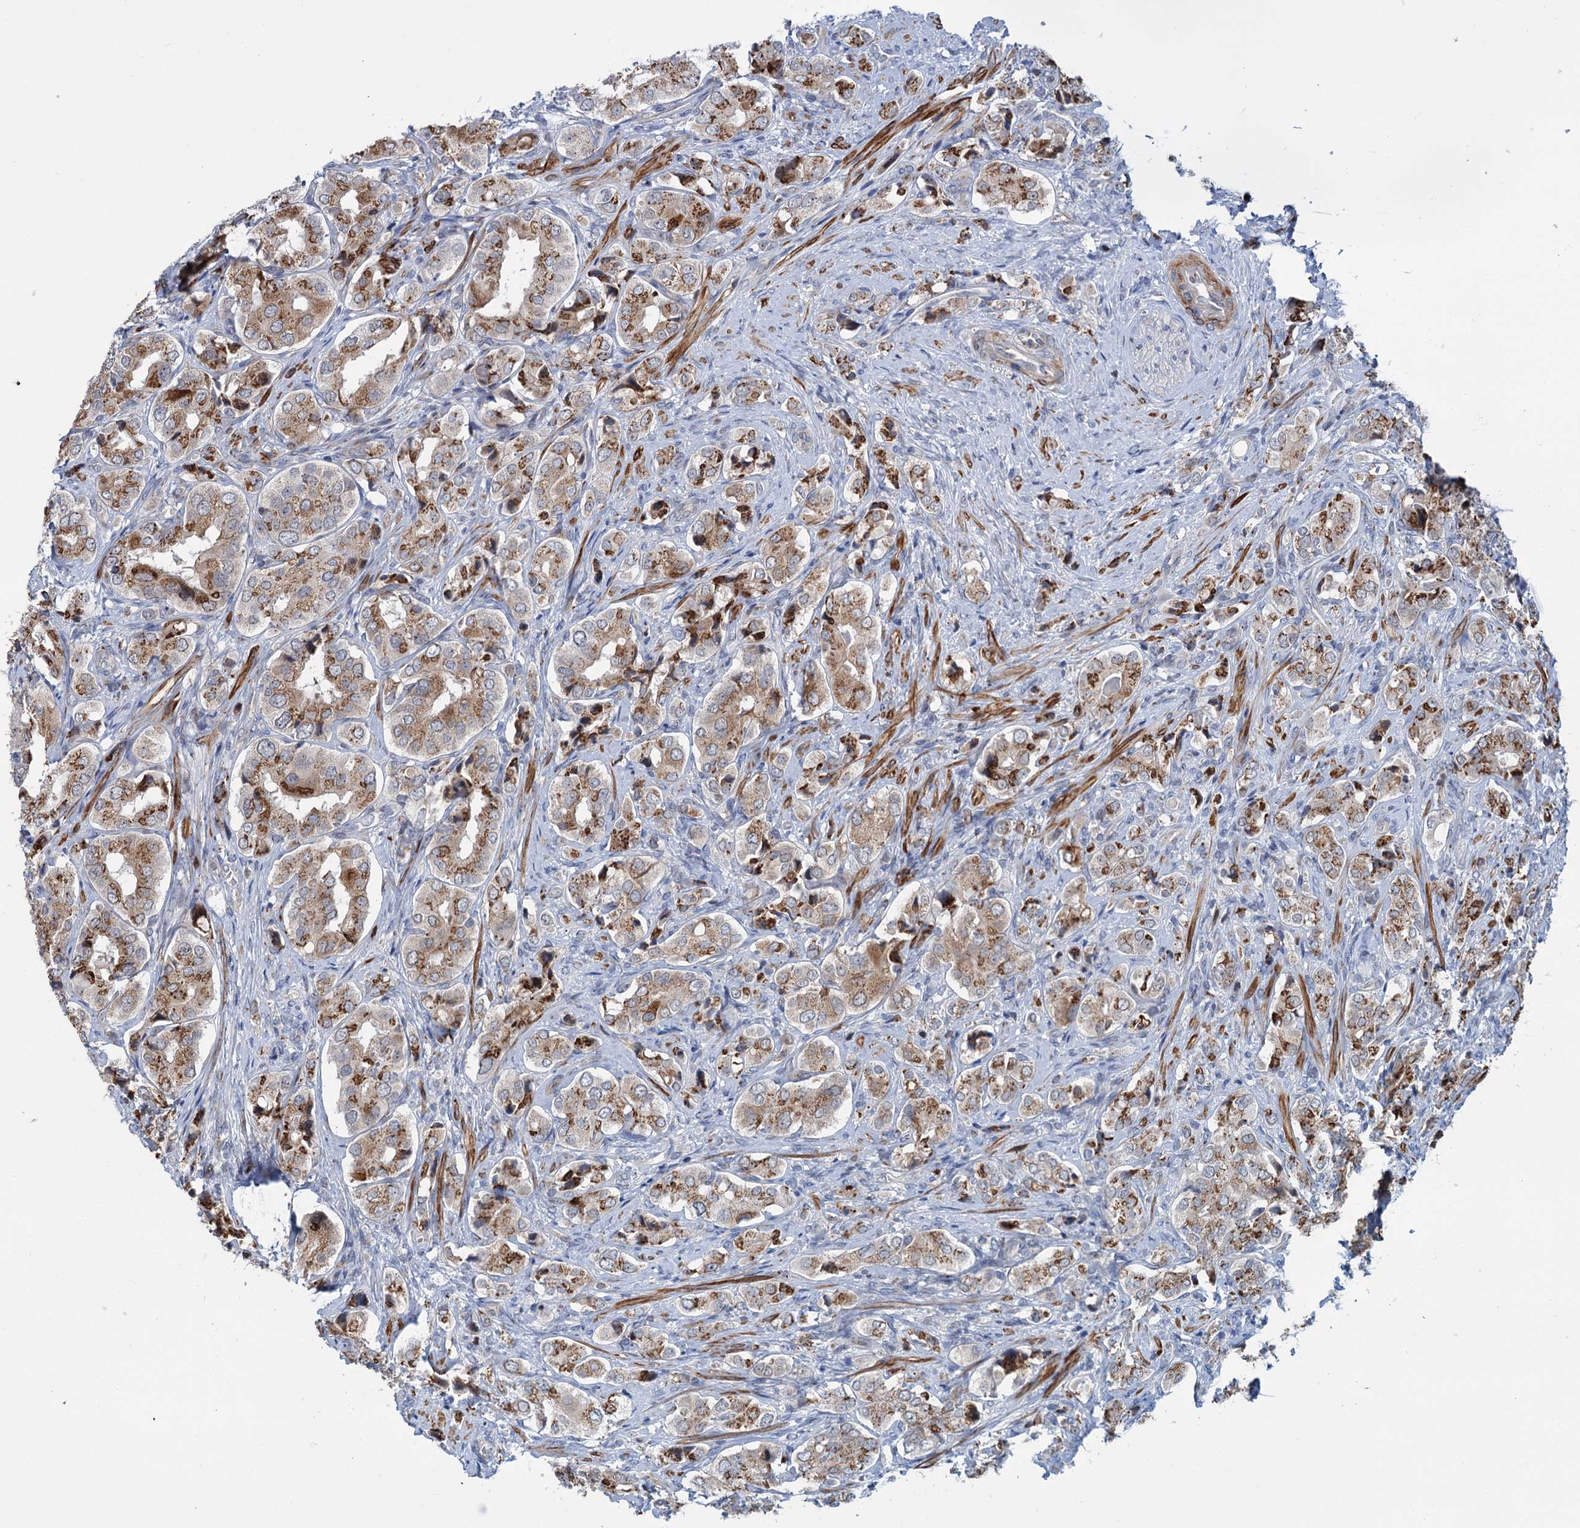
{"staining": {"intensity": "moderate", "quantity": ">75%", "location": "cytoplasmic/membranous"}, "tissue": "prostate cancer", "cell_type": "Tumor cells", "image_type": "cancer", "snomed": [{"axis": "morphology", "description": "Adenocarcinoma, High grade"}, {"axis": "topography", "description": "Prostate"}], "caption": "Tumor cells show moderate cytoplasmic/membranous expression in about >75% of cells in prostate cancer.", "gene": "ELP4", "patient": {"sex": "male", "age": 65}}